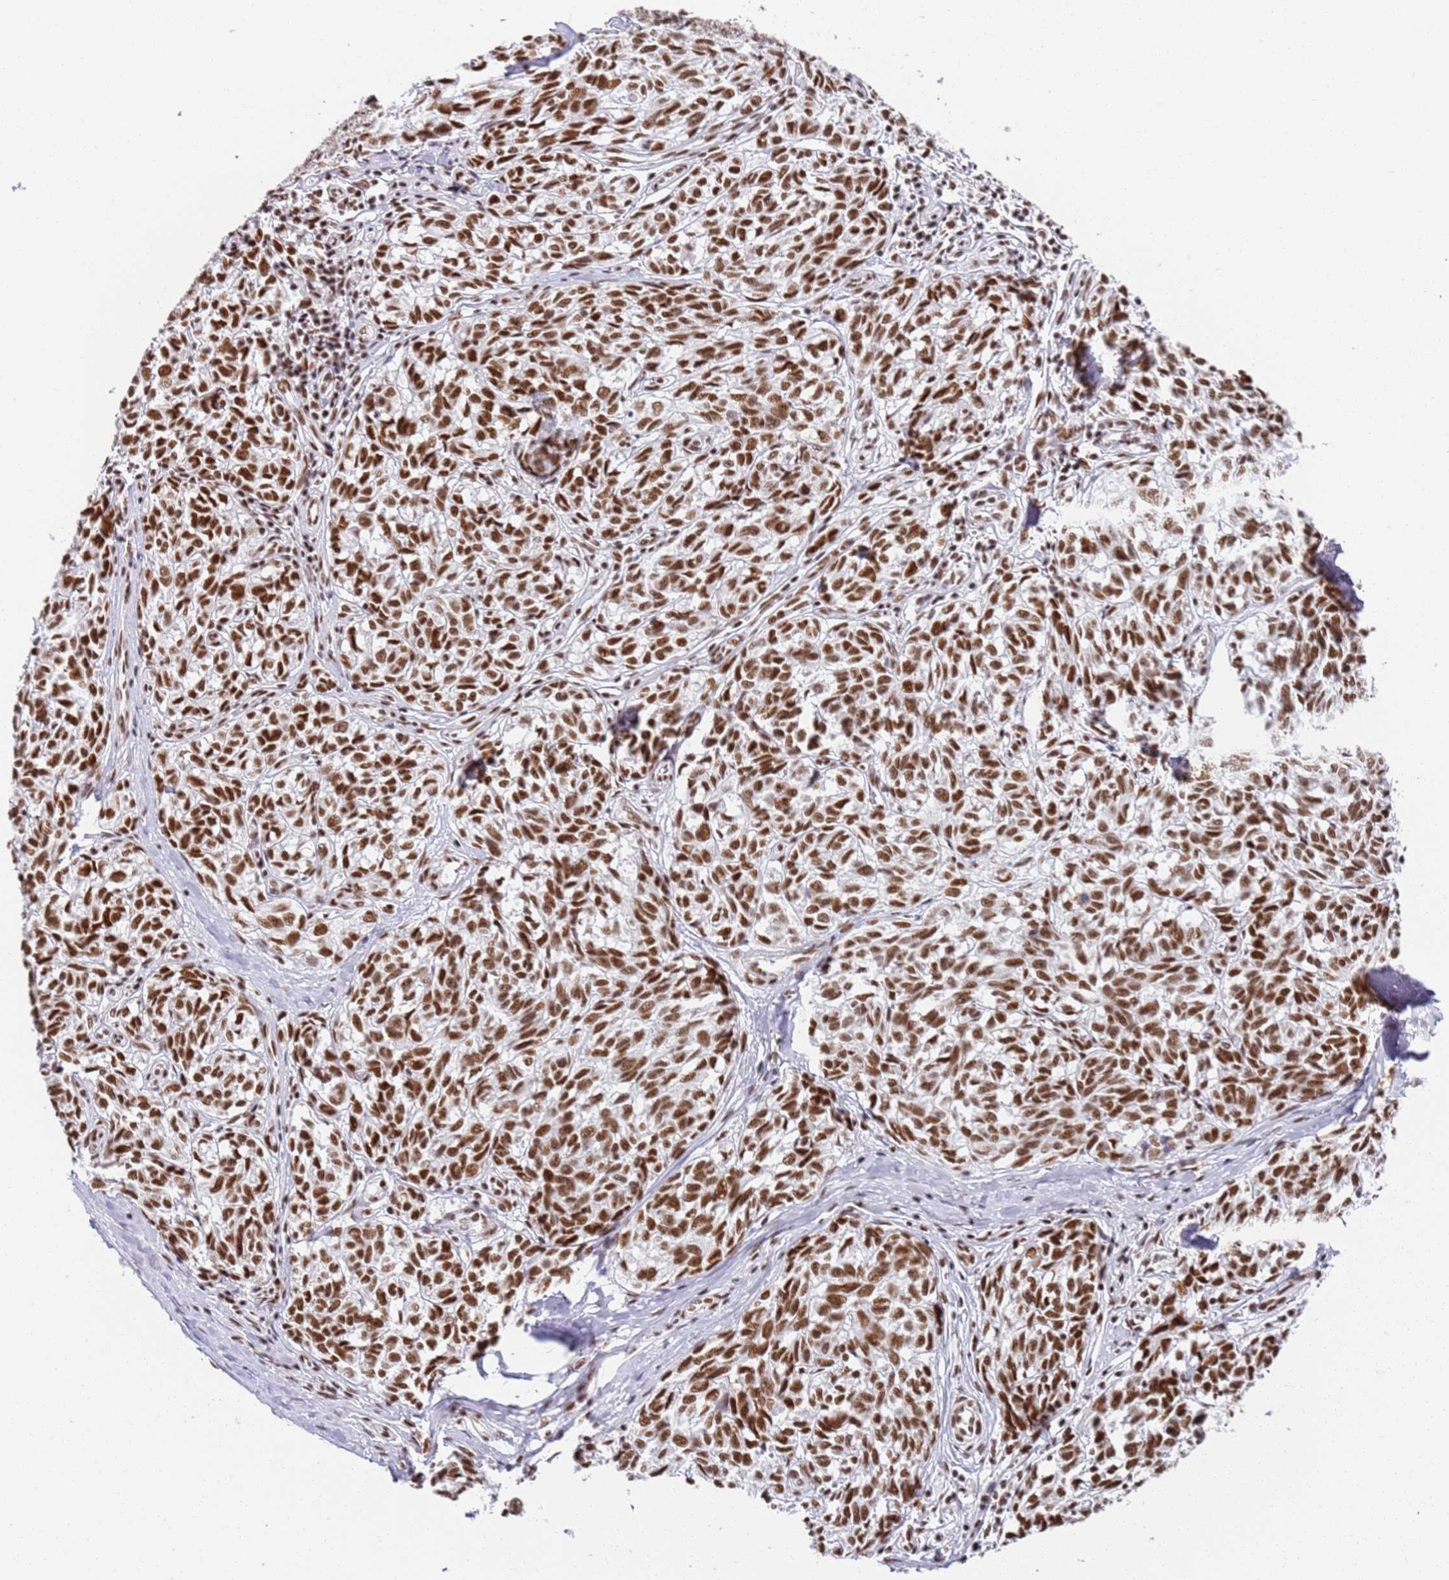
{"staining": {"intensity": "strong", "quantity": ">75%", "location": "nuclear"}, "tissue": "melanoma", "cell_type": "Tumor cells", "image_type": "cancer", "snomed": [{"axis": "morphology", "description": "Normal tissue, NOS"}, {"axis": "morphology", "description": "Malignant melanoma, NOS"}, {"axis": "topography", "description": "Skin"}], "caption": "Approximately >75% of tumor cells in human malignant melanoma show strong nuclear protein expression as visualized by brown immunohistochemical staining.", "gene": "AKAP8L", "patient": {"sex": "female", "age": 64}}